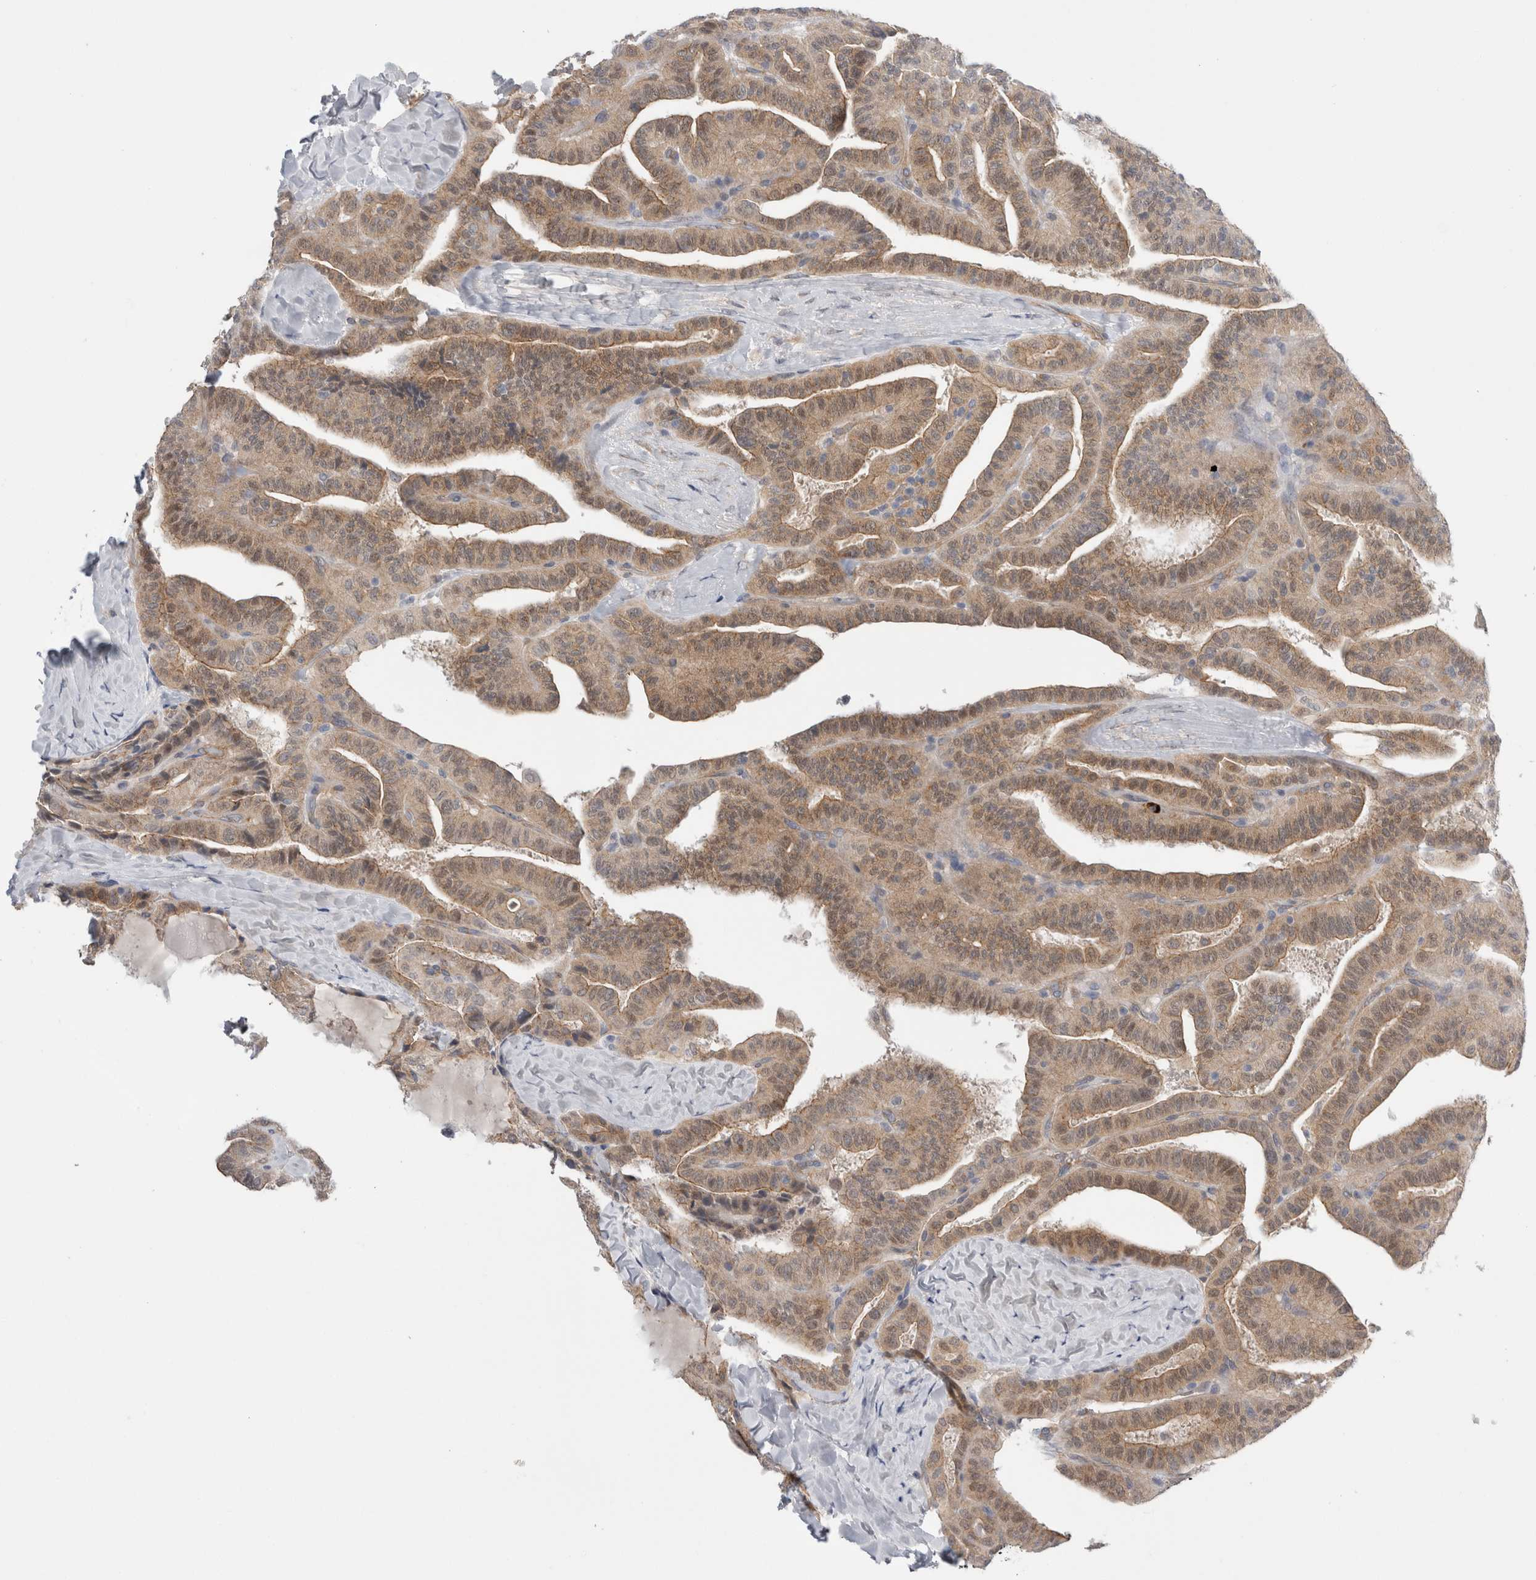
{"staining": {"intensity": "weak", "quantity": ">75%", "location": "cytoplasmic/membranous,nuclear"}, "tissue": "thyroid cancer", "cell_type": "Tumor cells", "image_type": "cancer", "snomed": [{"axis": "morphology", "description": "Papillary adenocarcinoma, NOS"}, {"axis": "topography", "description": "Thyroid gland"}], "caption": "This image shows immunohistochemistry (IHC) staining of thyroid cancer, with low weak cytoplasmic/membranous and nuclear expression in about >75% of tumor cells.", "gene": "TAFA5", "patient": {"sex": "male", "age": 77}}